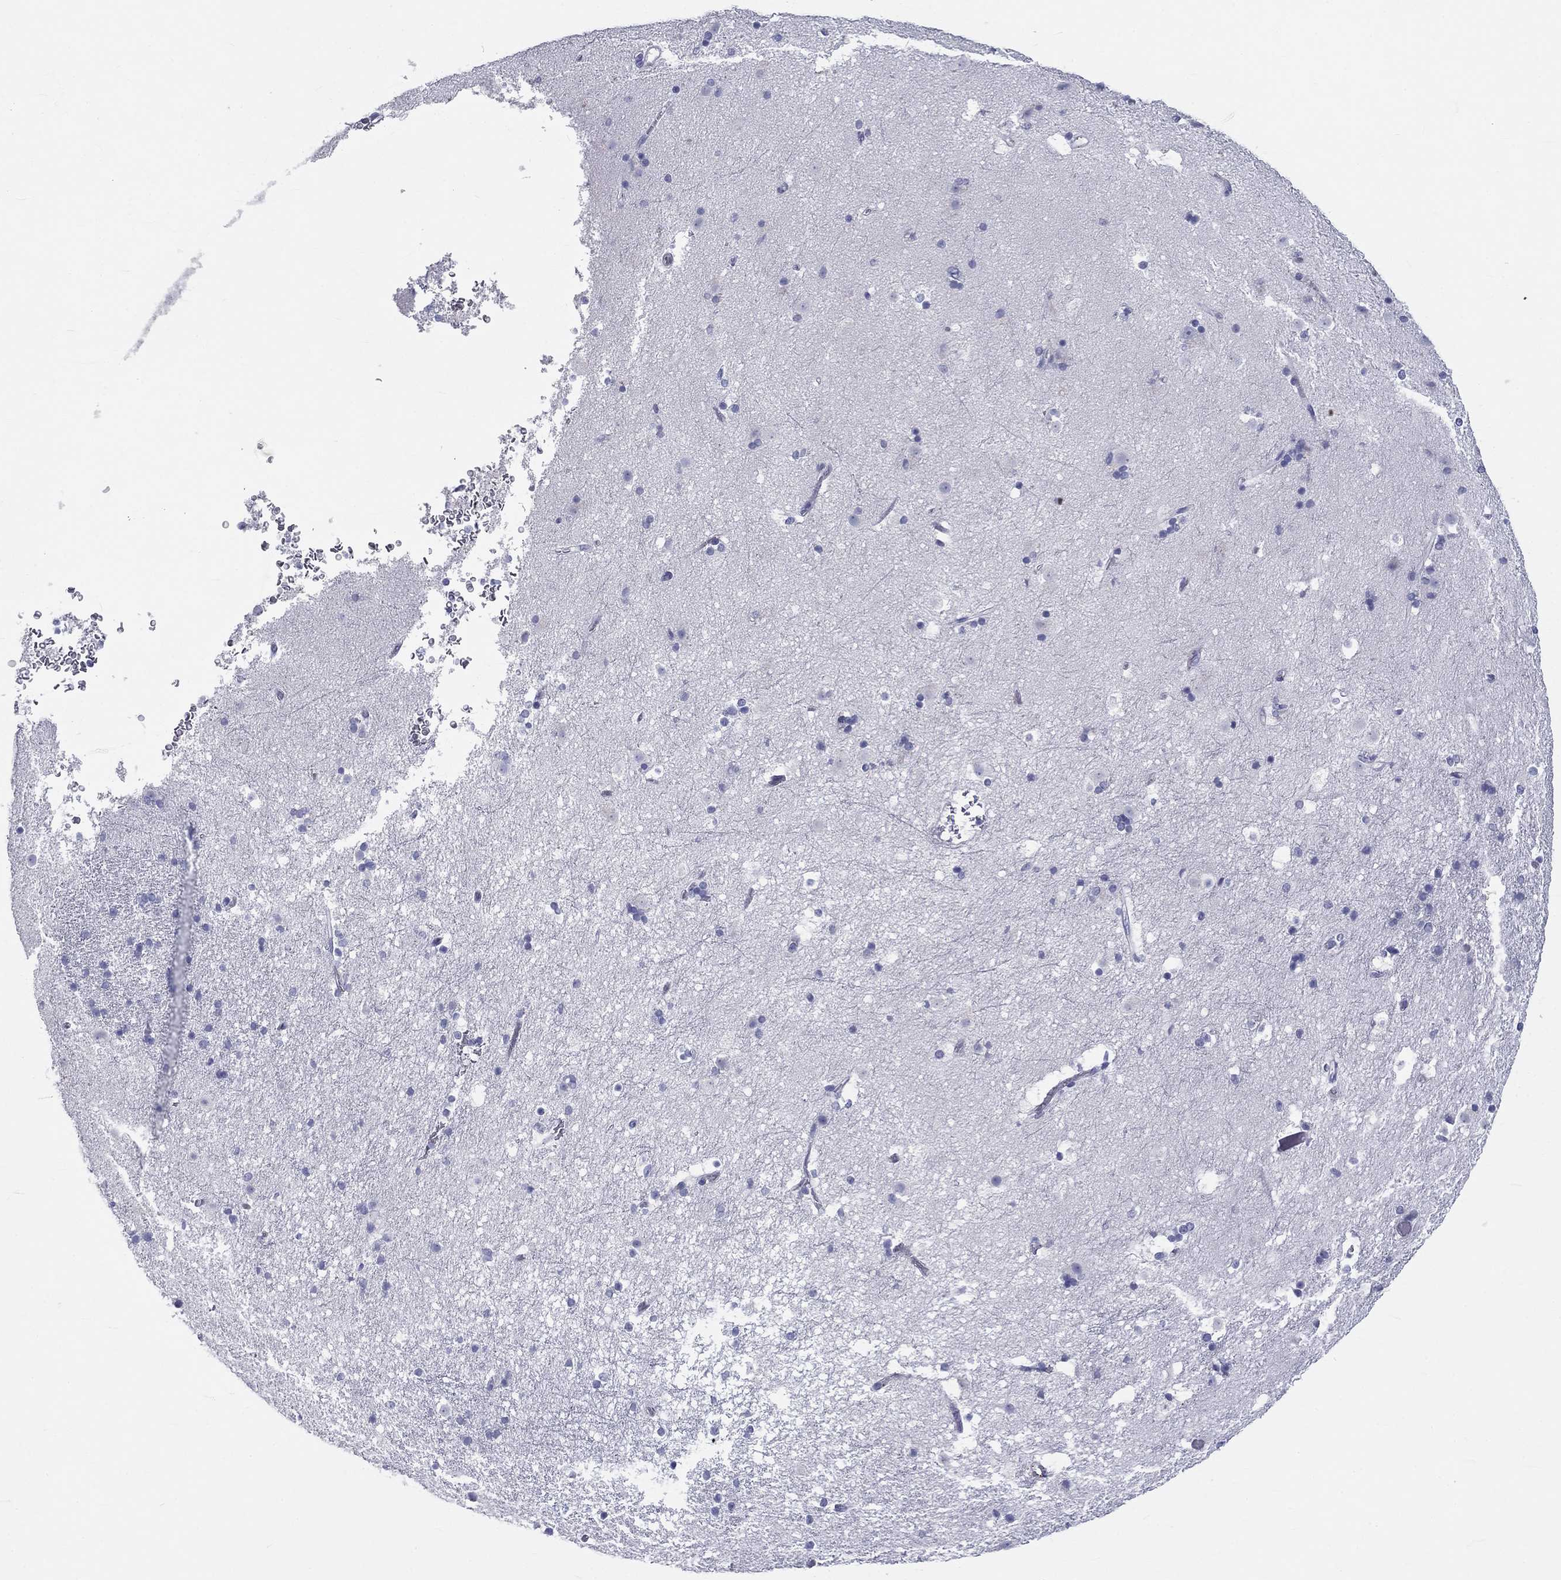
{"staining": {"intensity": "negative", "quantity": "none", "location": "none"}, "tissue": "caudate", "cell_type": "Glial cells", "image_type": "normal", "snomed": [{"axis": "morphology", "description": "Normal tissue, NOS"}, {"axis": "topography", "description": "Lateral ventricle wall"}], "caption": "IHC histopathology image of unremarkable caudate: human caudate stained with DAB (3,3'-diaminobenzidine) displays no significant protein staining in glial cells. (DAB immunohistochemistry (IHC), high magnification).", "gene": "DNALI1", "patient": {"sex": "female", "age": 71}}